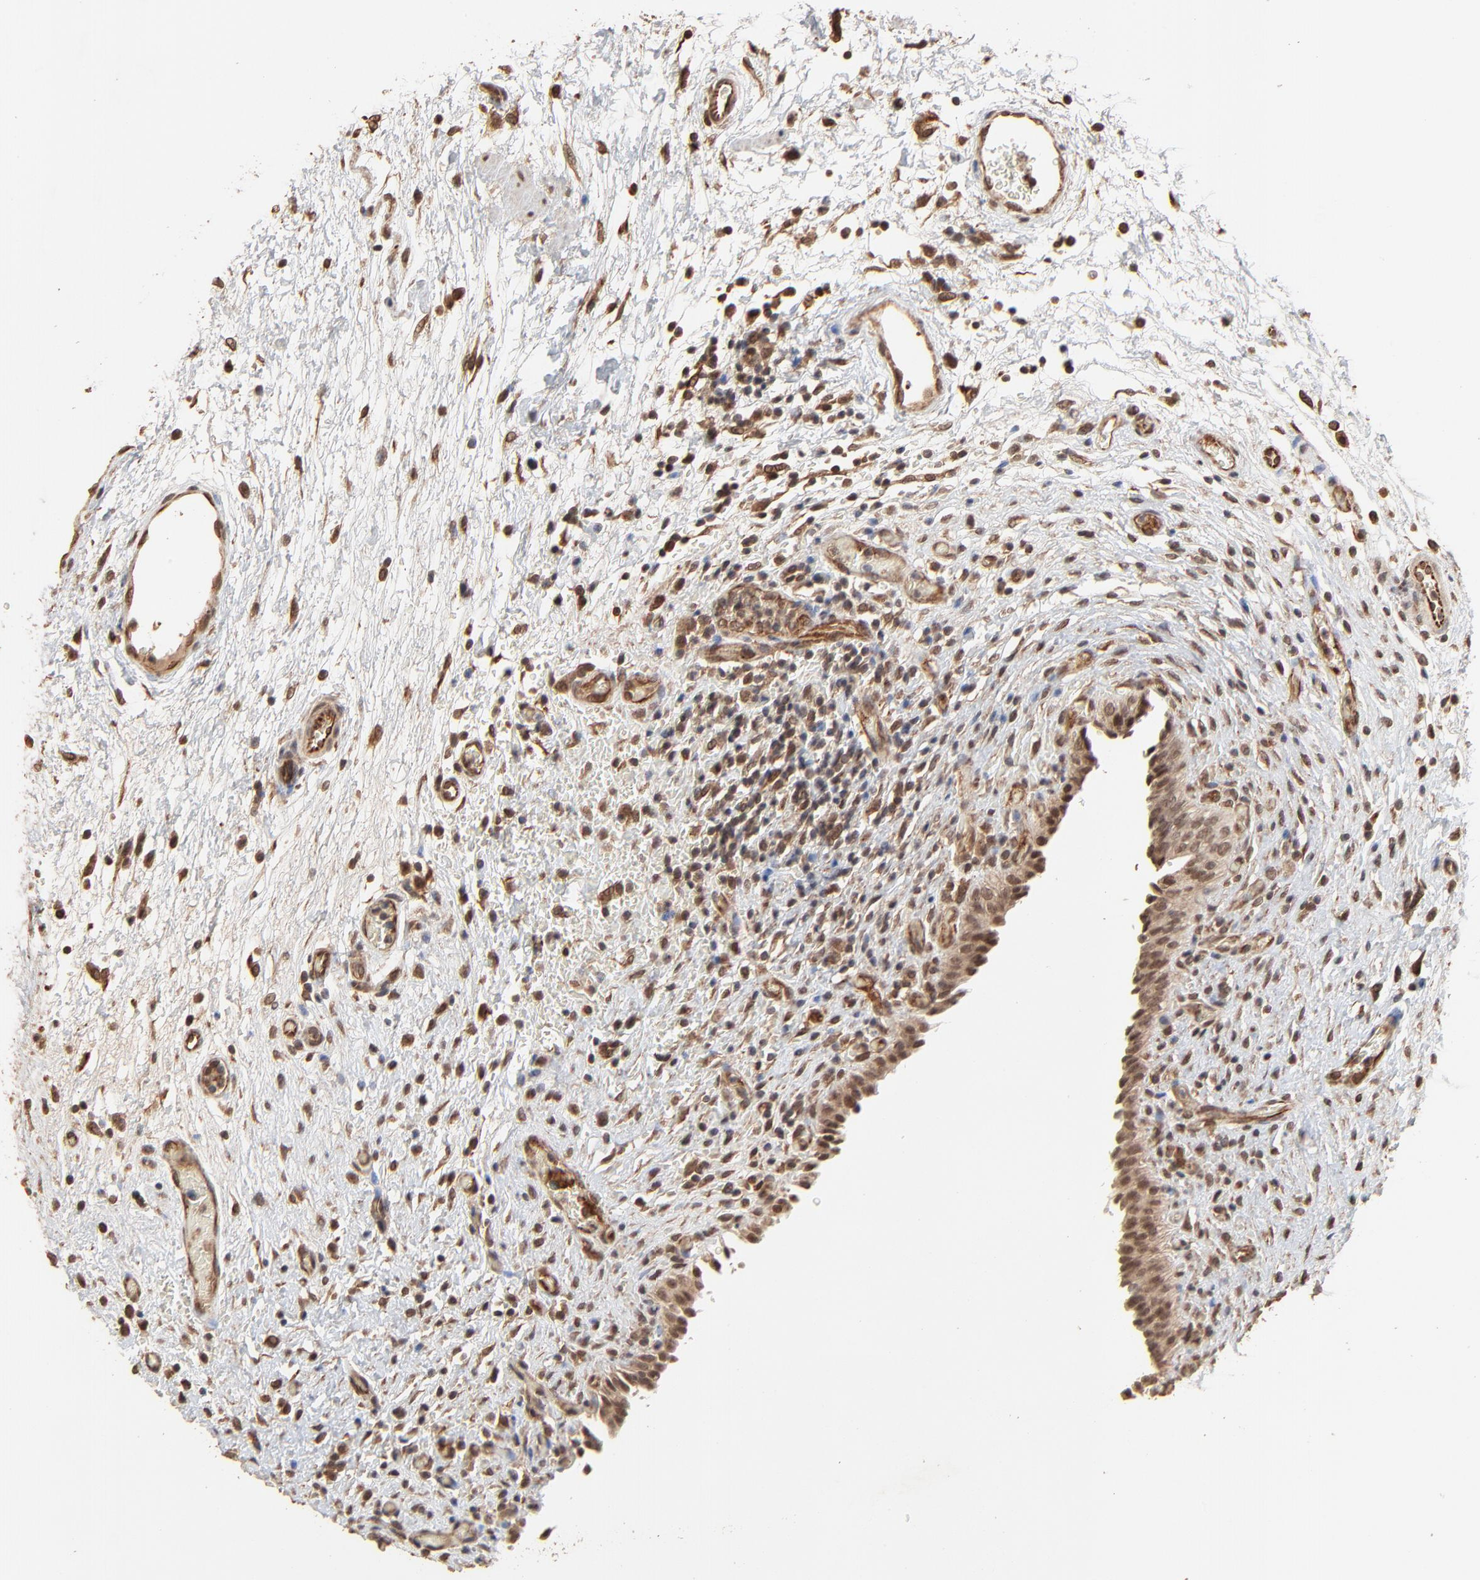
{"staining": {"intensity": "strong", "quantity": ">75%", "location": "cytoplasmic/membranous,nuclear"}, "tissue": "urinary bladder", "cell_type": "Urothelial cells", "image_type": "normal", "snomed": [{"axis": "morphology", "description": "Normal tissue, NOS"}, {"axis": "topography", "description": "Urinary bladder"}], "caption": "Brown immunohistochemical staining in unremarkable human urinary bladder demonstrates strong cytoplasmic/membranous,nuclear staining in approximately >75% of urothelial cells. (IHC, brightfield microscopy, high magnification).", "gene": "FAM227A", "patient": {"sex": "male", "age": 51}}